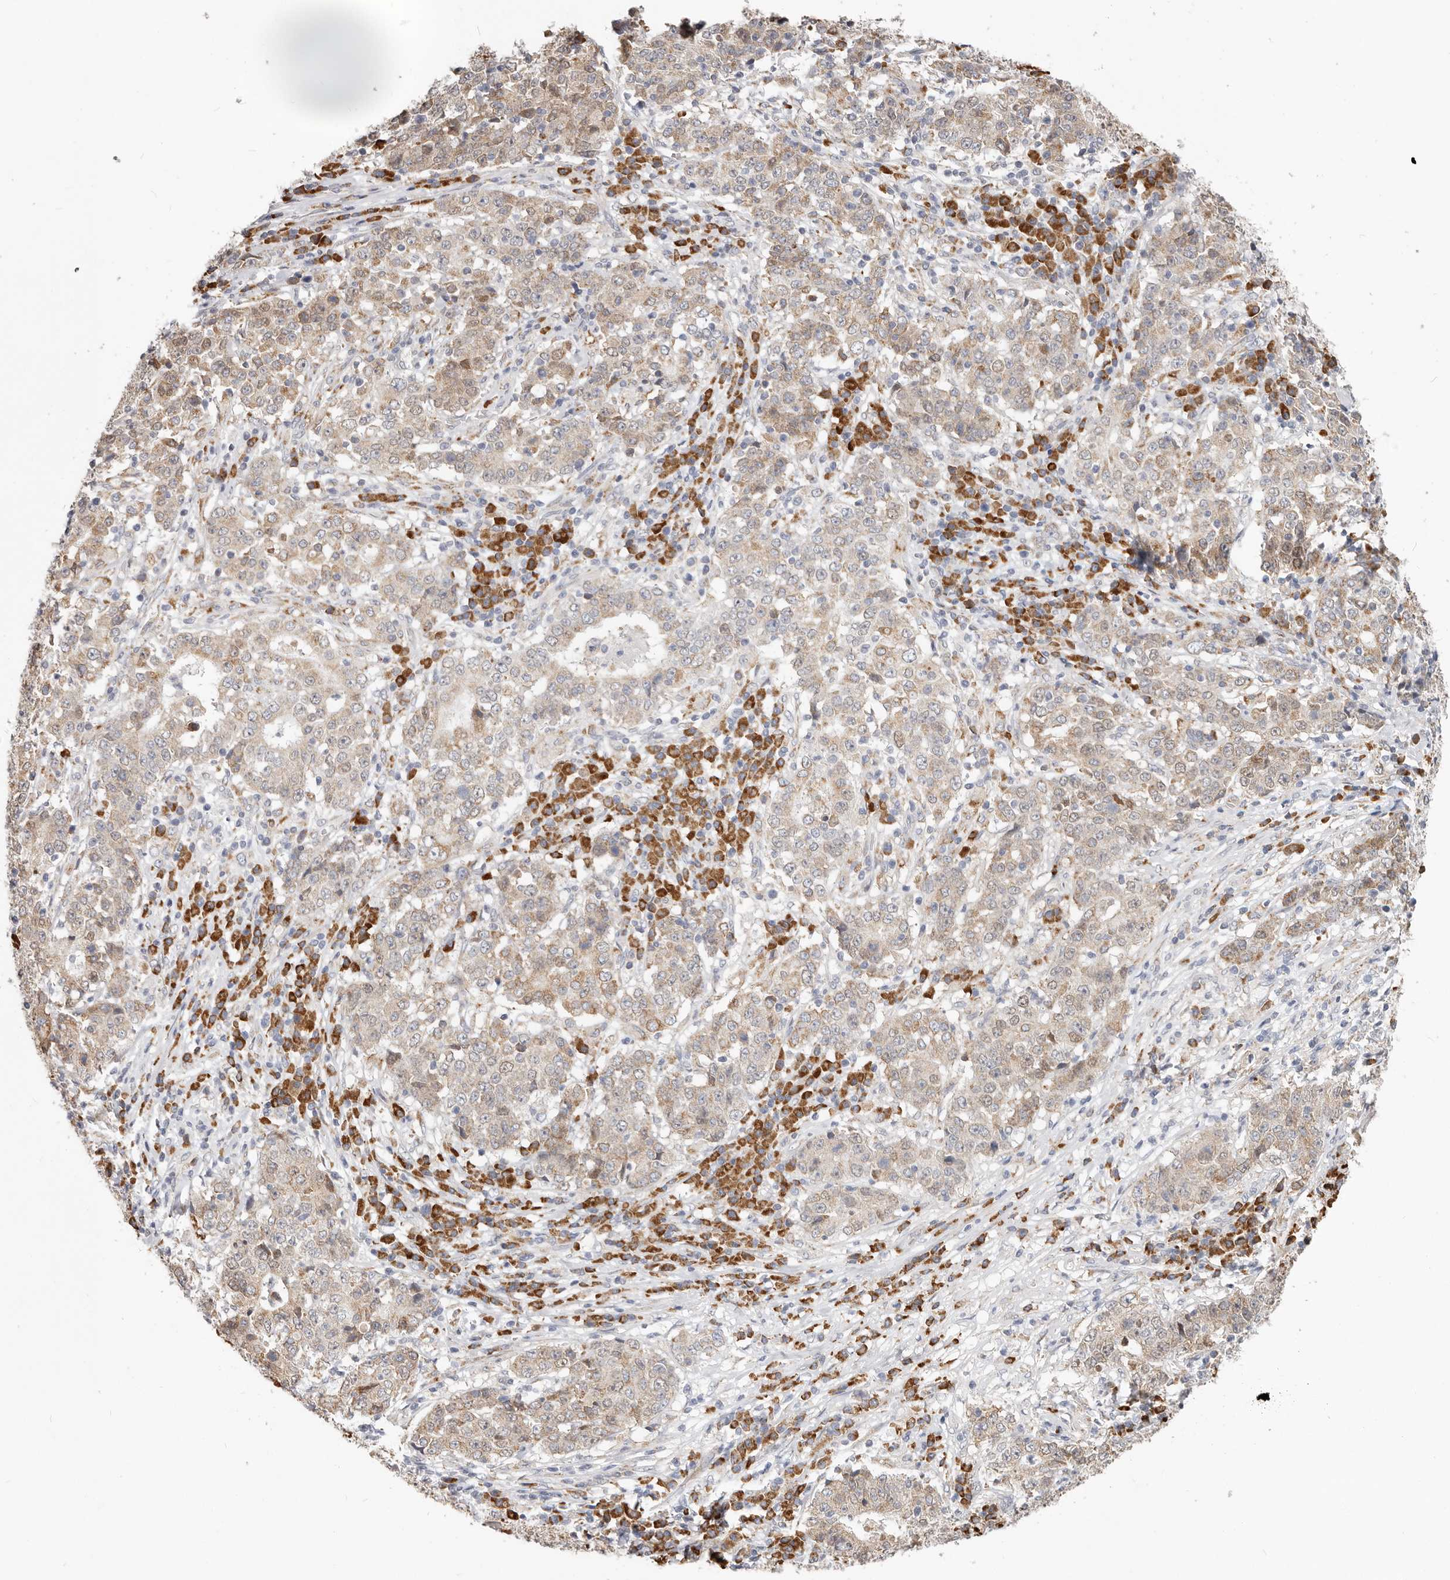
{"staining": {"intensity": "weak", "quantity": ">75%", "location": "cytoplasmic/membranous"}, "tissue": "stomach cancer", "cell_type": "Tumor cells", "image_type": "cancer", "snomed": [{"axis": "morphology", "description": "Adenocarcinoma, NOS"}, {"axis": "topography", "description": "Stomach"}], "caption": "Stomach cancer (adenocarcinoma) was stained to show a protein in brown. There is low levels of weak cytoplasmic/membranous expression in approximately >75% of tumor cells.", "gene": "IL32", "patient": {"sex": "male", "age": 59}}